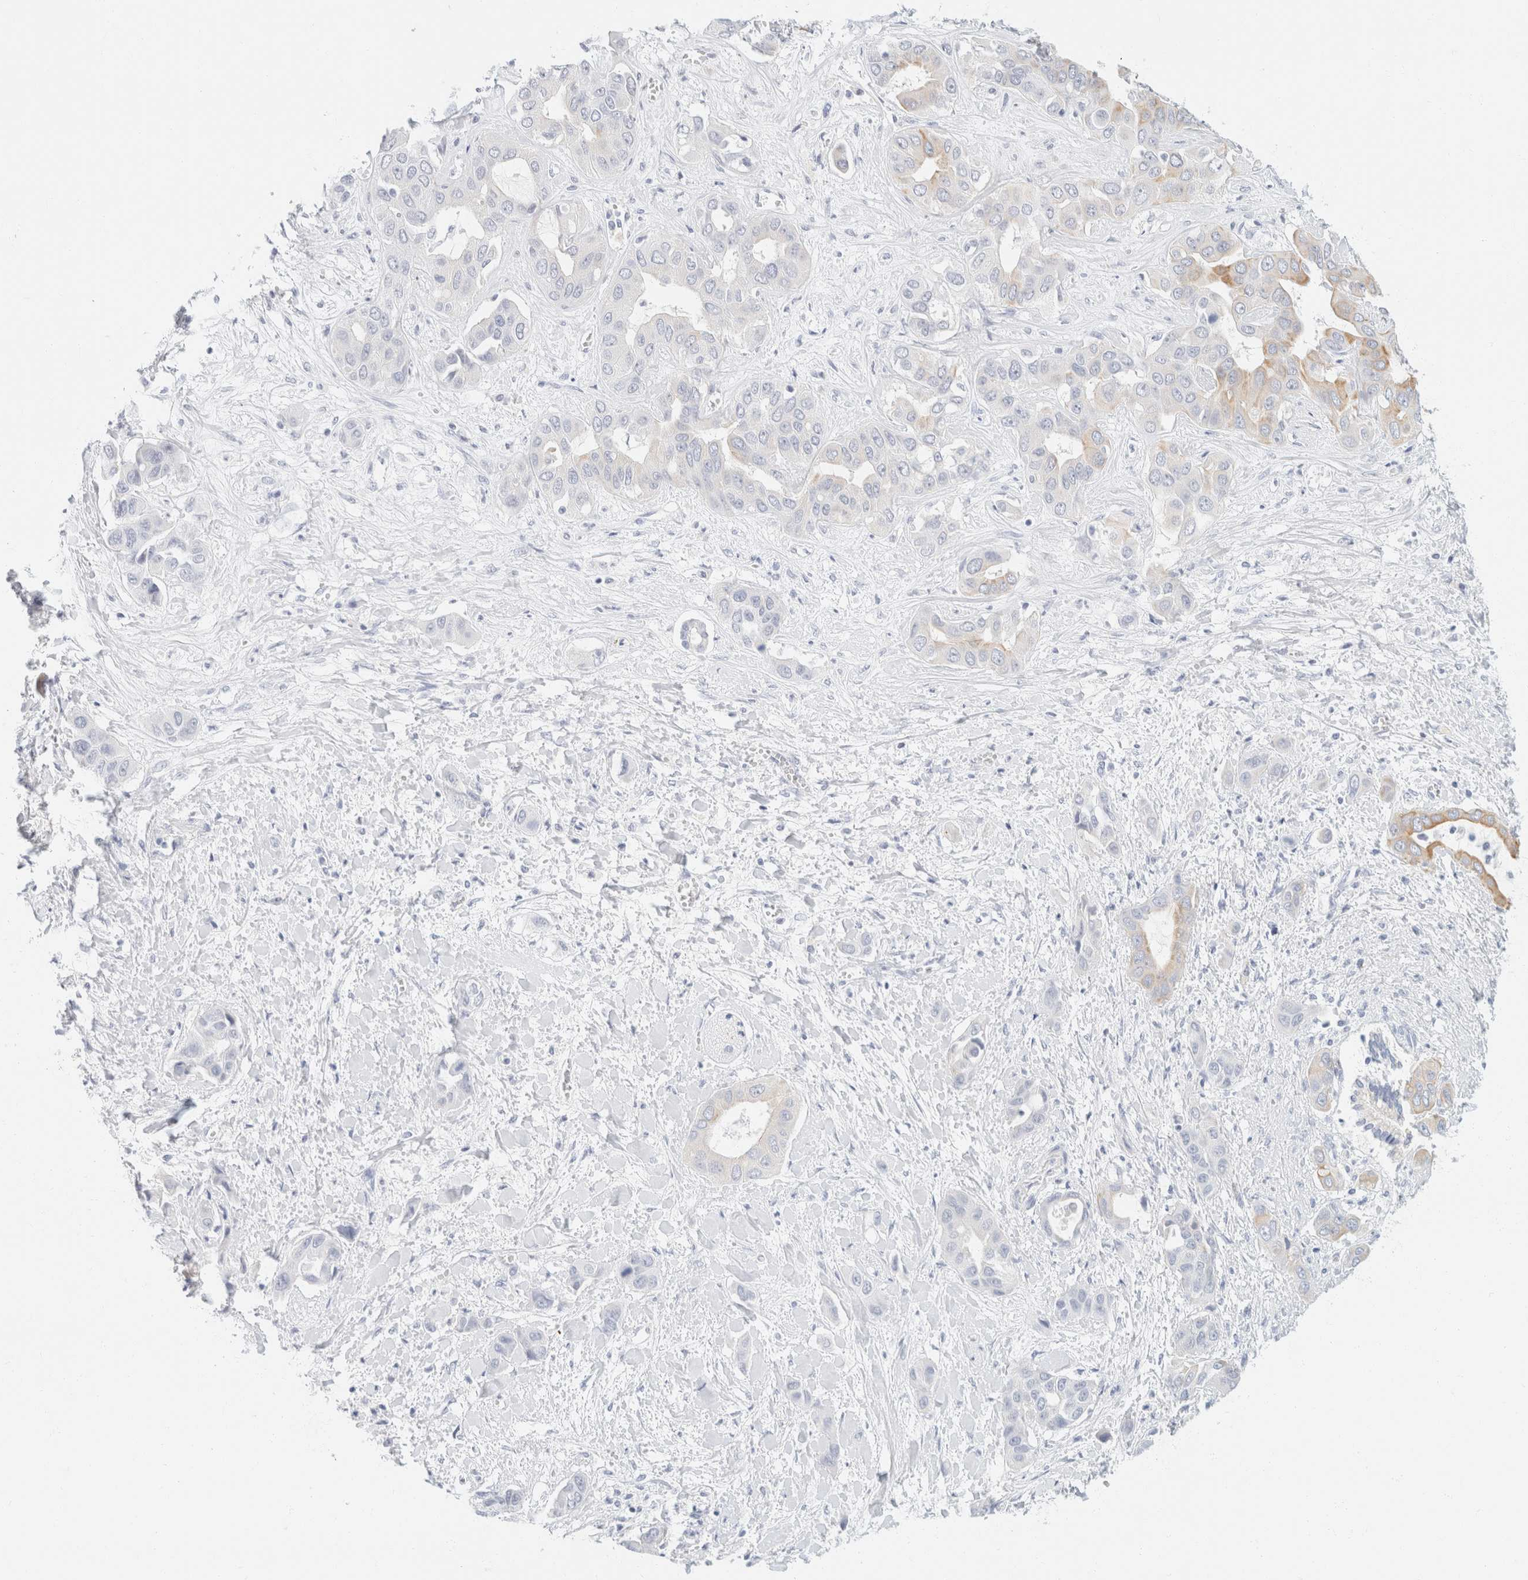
{"staining": {"intensity": "weak", "quantity": "<25%", "location": "cytoplasmic/membranous"}, "tissue": "liver cancer", "cell_type": "Tumor cells", "image_type": "cancer", "snomed": [{"axis": "morphology", "description": "Cholangiocarcinoma"}, {"axis": "topography", "description": "Liver"}], "caption": "Immunohistochemistry micrograph of human liver cancer stained for a protein (brown), which reveals no expression in tumor cells.", "gene": "KRT20", "patient": {"sex": "female", "age": 52}}